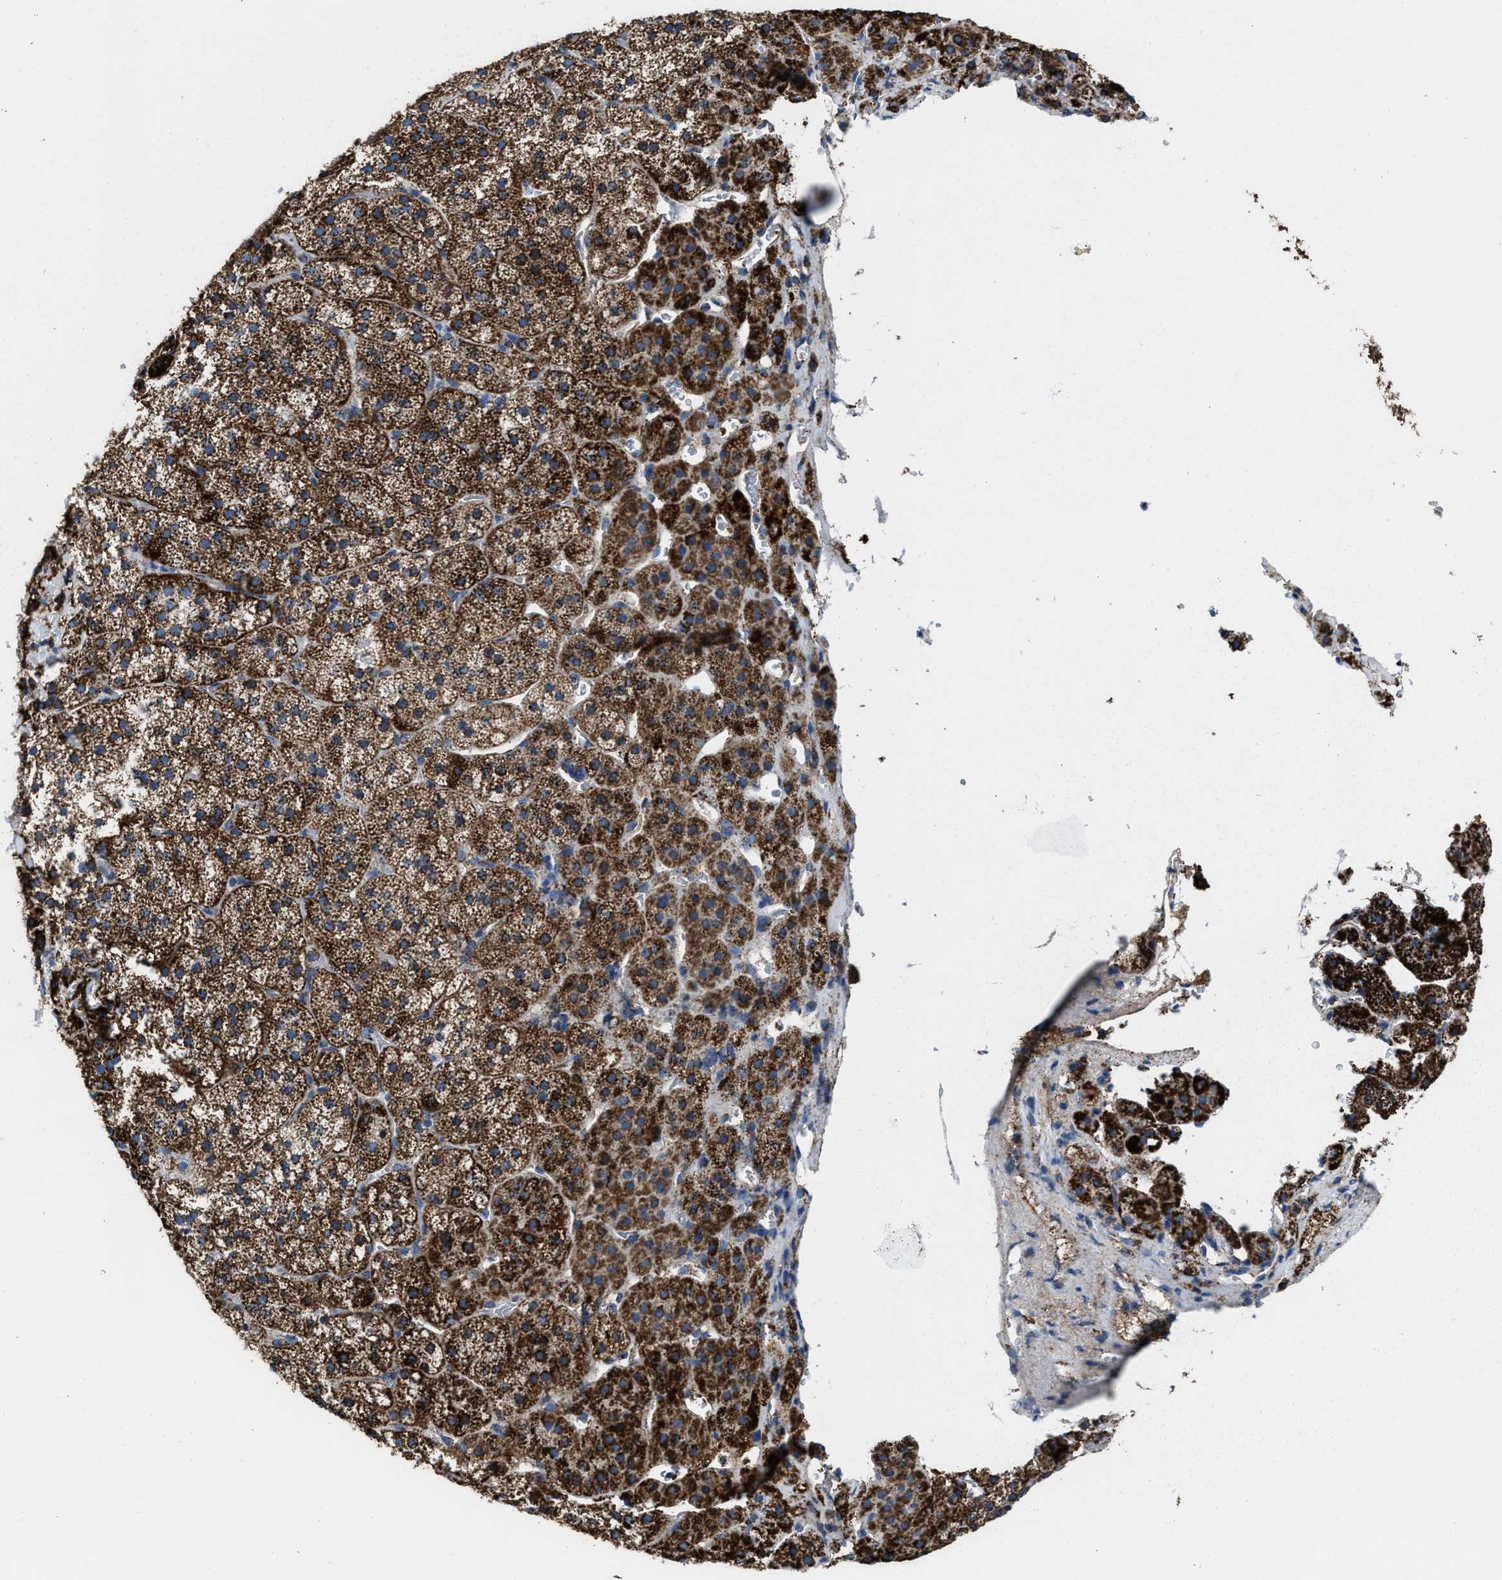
{"staining": {"intensity": "strong", "quantity": ">75%", "location": "cytoplasmic/membranous"}, "tissue": "adrenal gland", "cell_type": "Glandular cells", "image_type": "normal", "snomed": [{"axis": "morphology", "description": "Normal tissue, NOS"}, {"axis": "topography", "description": "Adrenal gland"}], "caption": "IHC of unremarkable adrenal gland reveals high levels of strong cytoplasmic/membranous positivity in approximately >75% of glandular cells.", "gene": "ALDH1B1", "patient": {"sex": "female", "age": 44}}